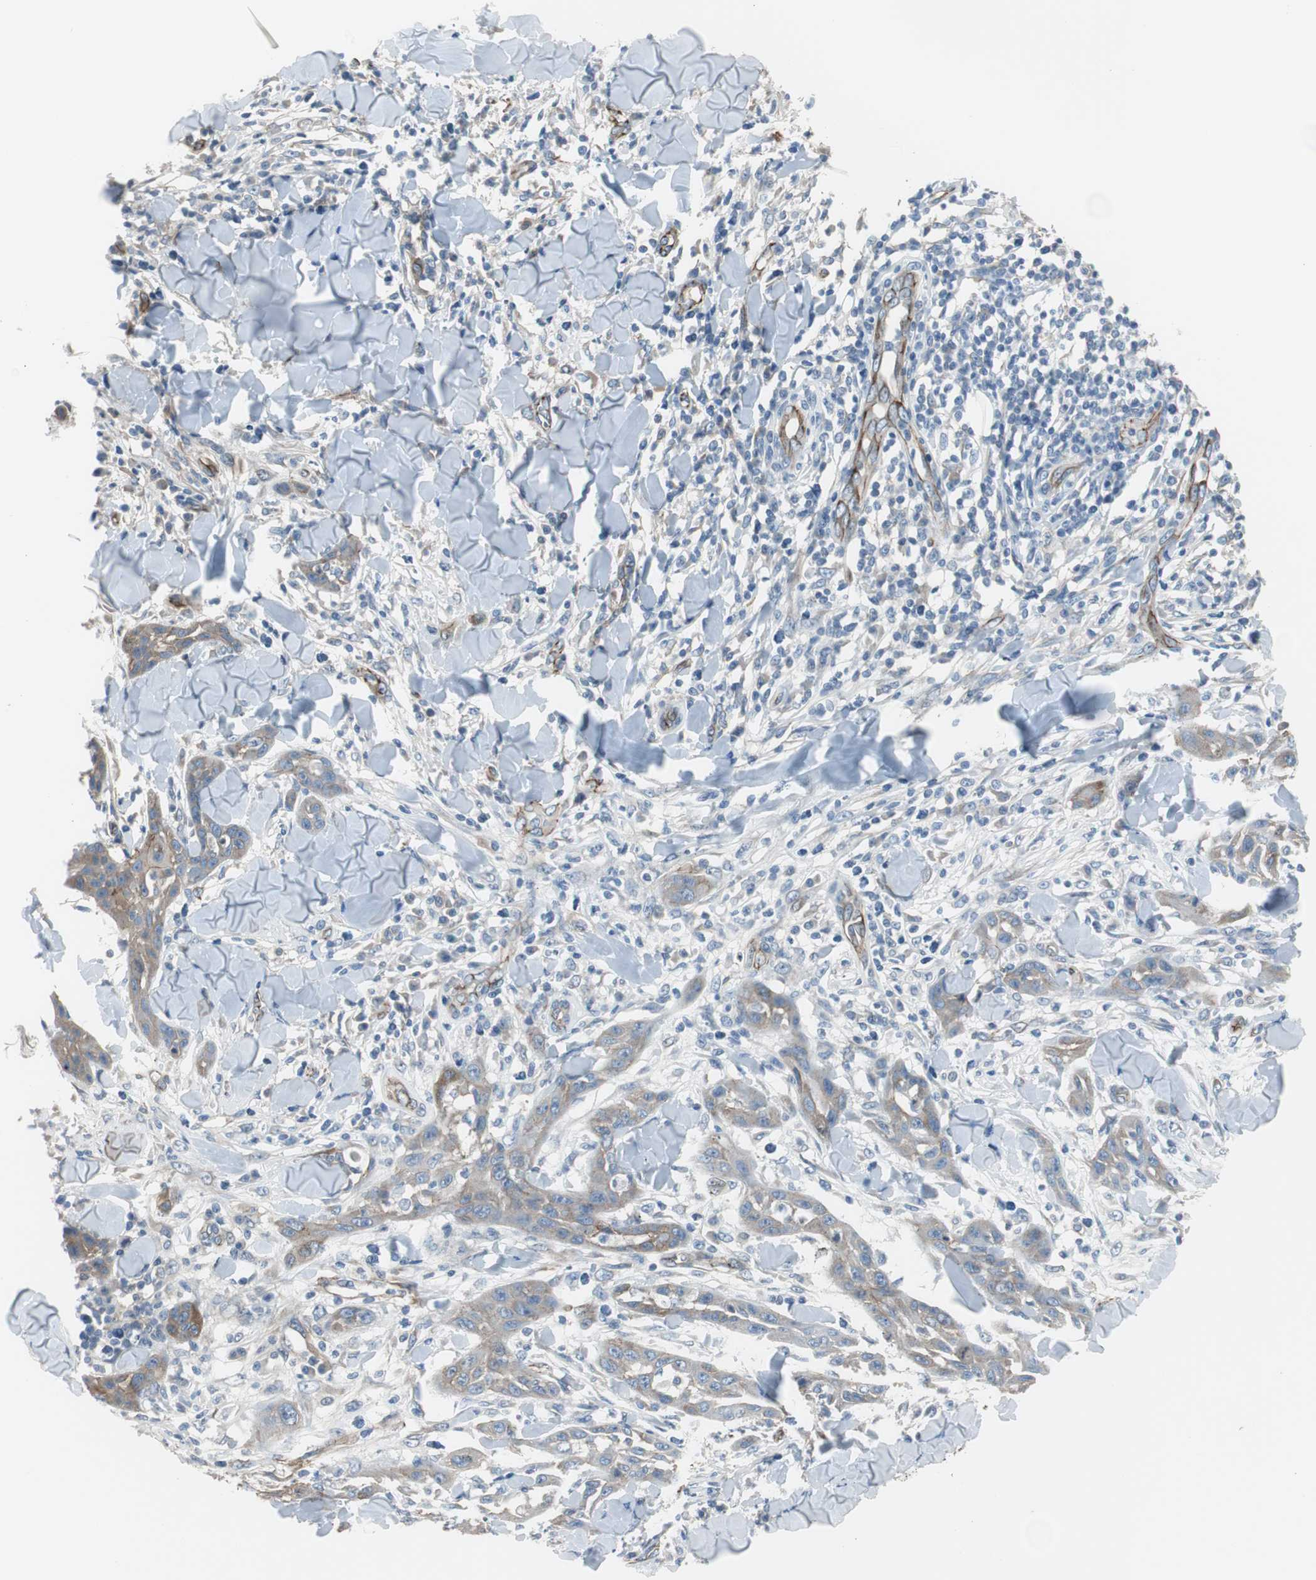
{"staining": {"intensity": "moderate", "quantity": ">75%", "location": "cytoplasmic/membranous"}, "tissue": "skin cancer", "cell_type": "Tumor cells", "image_type": "cancer", "snomed": [{"axis": "morphology", "description": "Squamous cell carcinoma, NOS"}, {"axis": "topography", "description": "Skin"}], "caption": "Tumor cells show medium levels of moderate cytoplasmic/membranous staining in about >75% of cells in human skin cancer.", "gene": "STXBP4", "patient": {"sex": "male", "age": 24}}